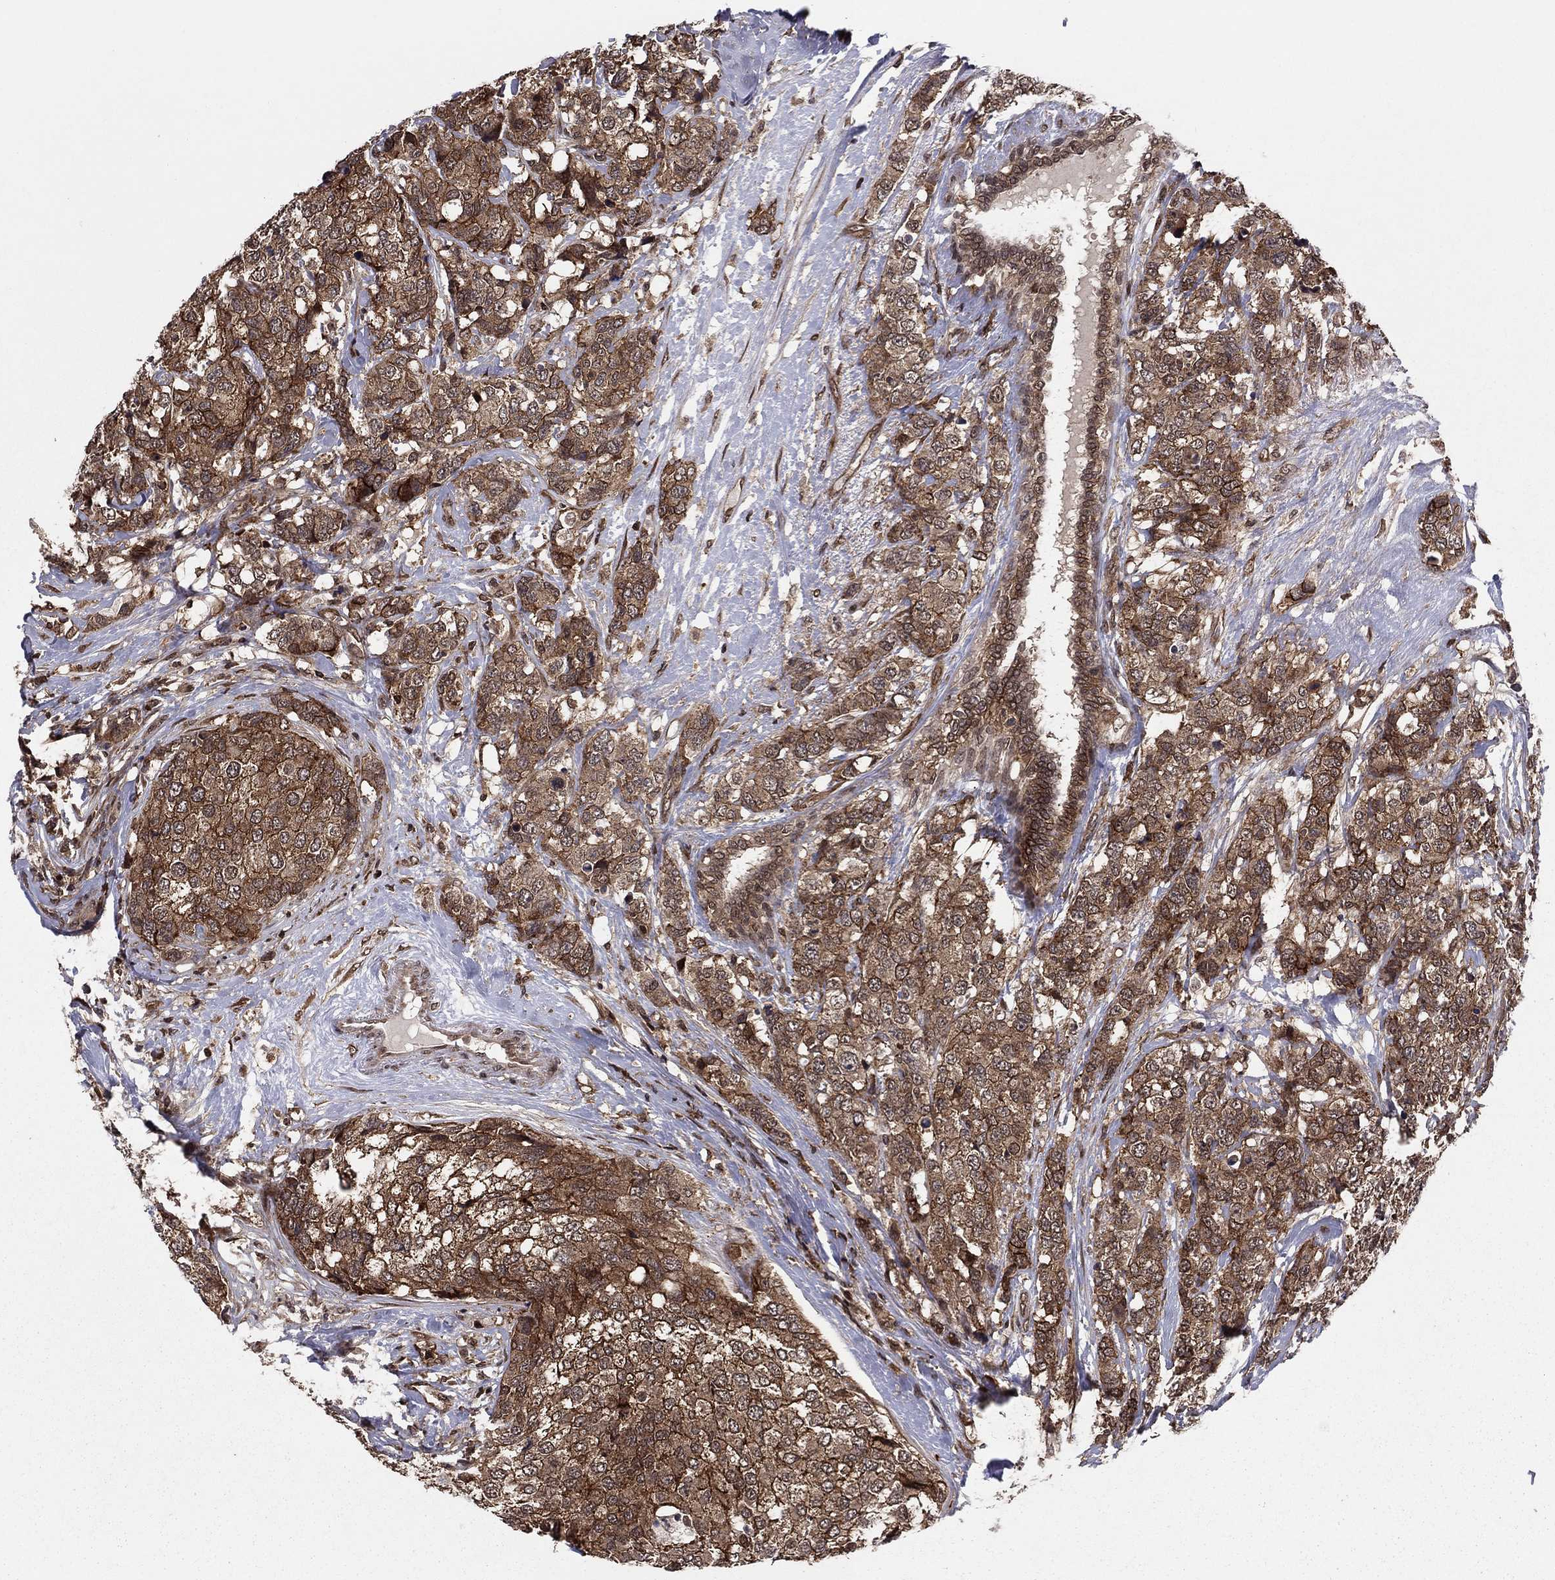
{"staining": {"intensity": "moderate", "quantity": ">75%", "location": "cytoplasmic/membranous"}, "tissue": "breast cancer", "cell_type": "Tumor cells", "image_type": "cancer", "snomed": [{"axis": "morphology", "description": "Lobular carcinoma"}, {"axis": "topography", "description": "Breast"}], "caption": "Tumor cells reveal moderate cytoplasmic/membranous positivity in about >75% of cells in breast lobular carcinoma.", "gene": "SSX2IP", "patient": {"sex": "female", "age": 59}}